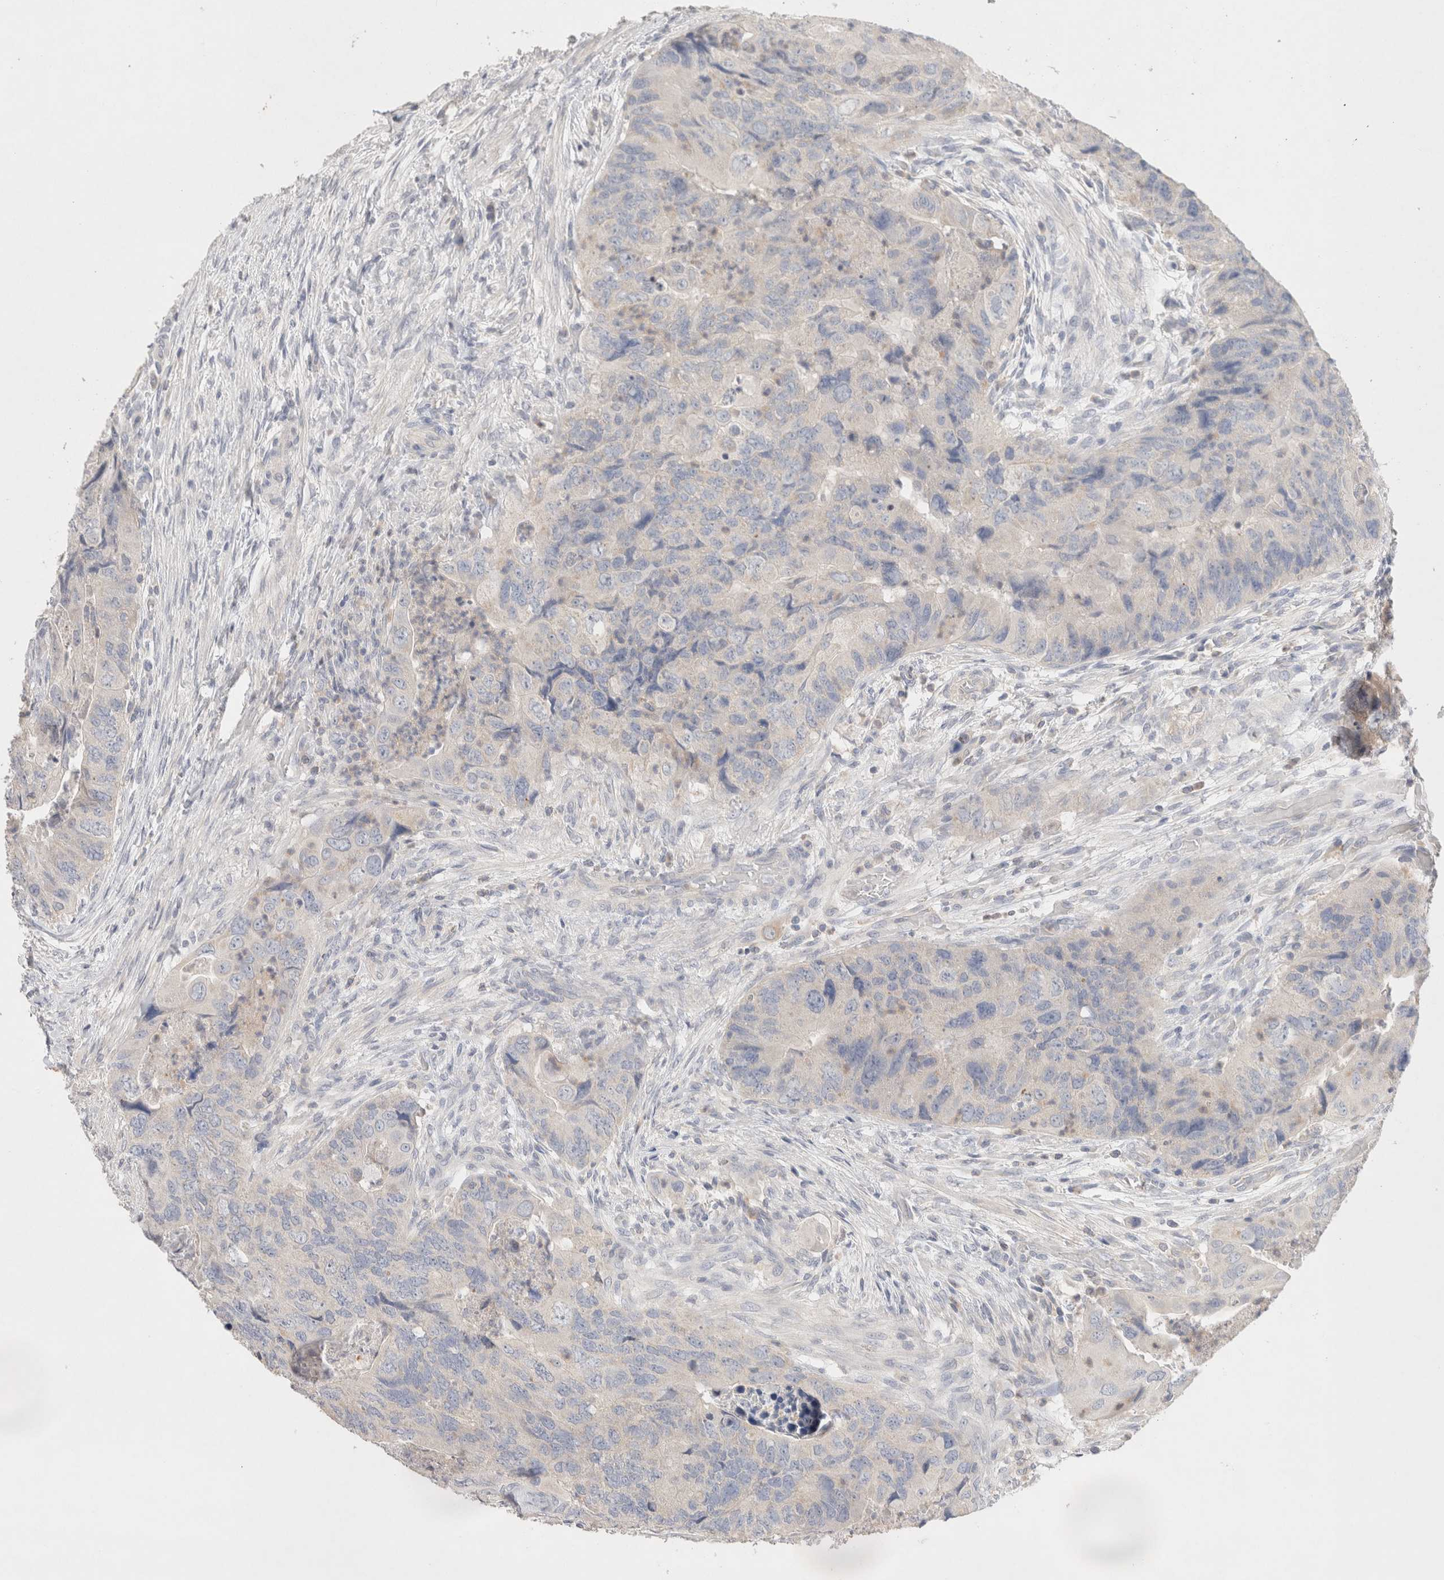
{"staining": {"intensity": "negative", "quantity": "none", "location": "none"}, "tissue": "colorectal cancer", "cell_type": "Tumor cells", "image_type": "cancer", "snomed": [{"axis": "morphology", "description": "Adenocarcinoma, NOS"}, {"axis": "topography", "description": "Rectum"}], "caption": "Immunohistochemical staining of human colorectal adenocarcinoma exhibits no significant expression in tumor cells.", "gene": "MPP2", "patient": {"sex": "male", "age": 63}}